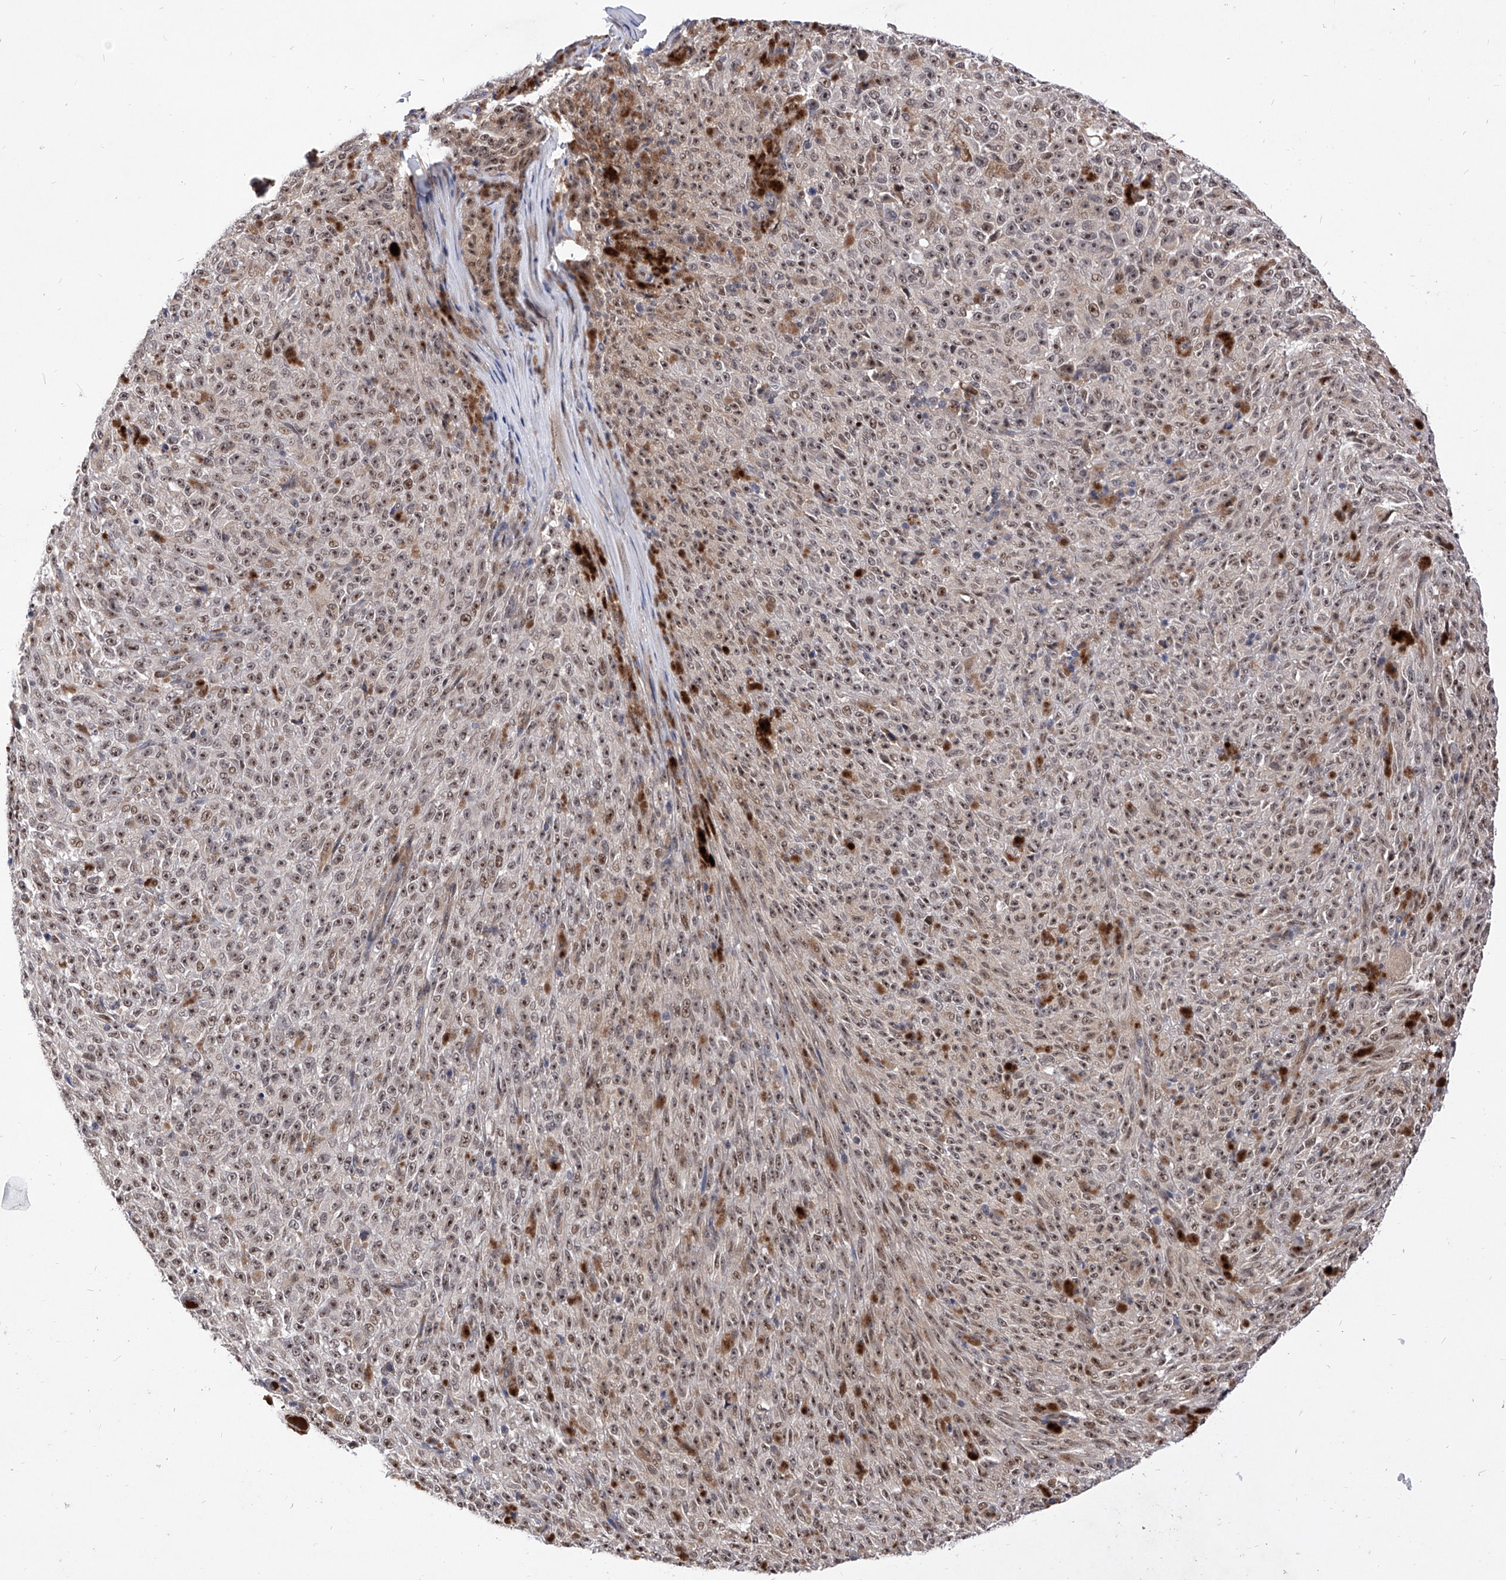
{"staining": {"intensity": "moderate", "quantity": ">75%", "location": "nuclear"}, "tissue": "melanoma", "cell_type": "Tumor cells", "image_type": "cancer", "snomed": [{"axis": "morphology", "description": "Malignant melanoma, NOS"}, {"axis": "topography", "description": "Skin"}], "caption": "The image displays immunohistochemical staining of melanoma. There is moderate nuclear expression is present in about >75% of tumor cells.", "gene": "LGR4", "patient": {"sex": "female", "age": 82}}